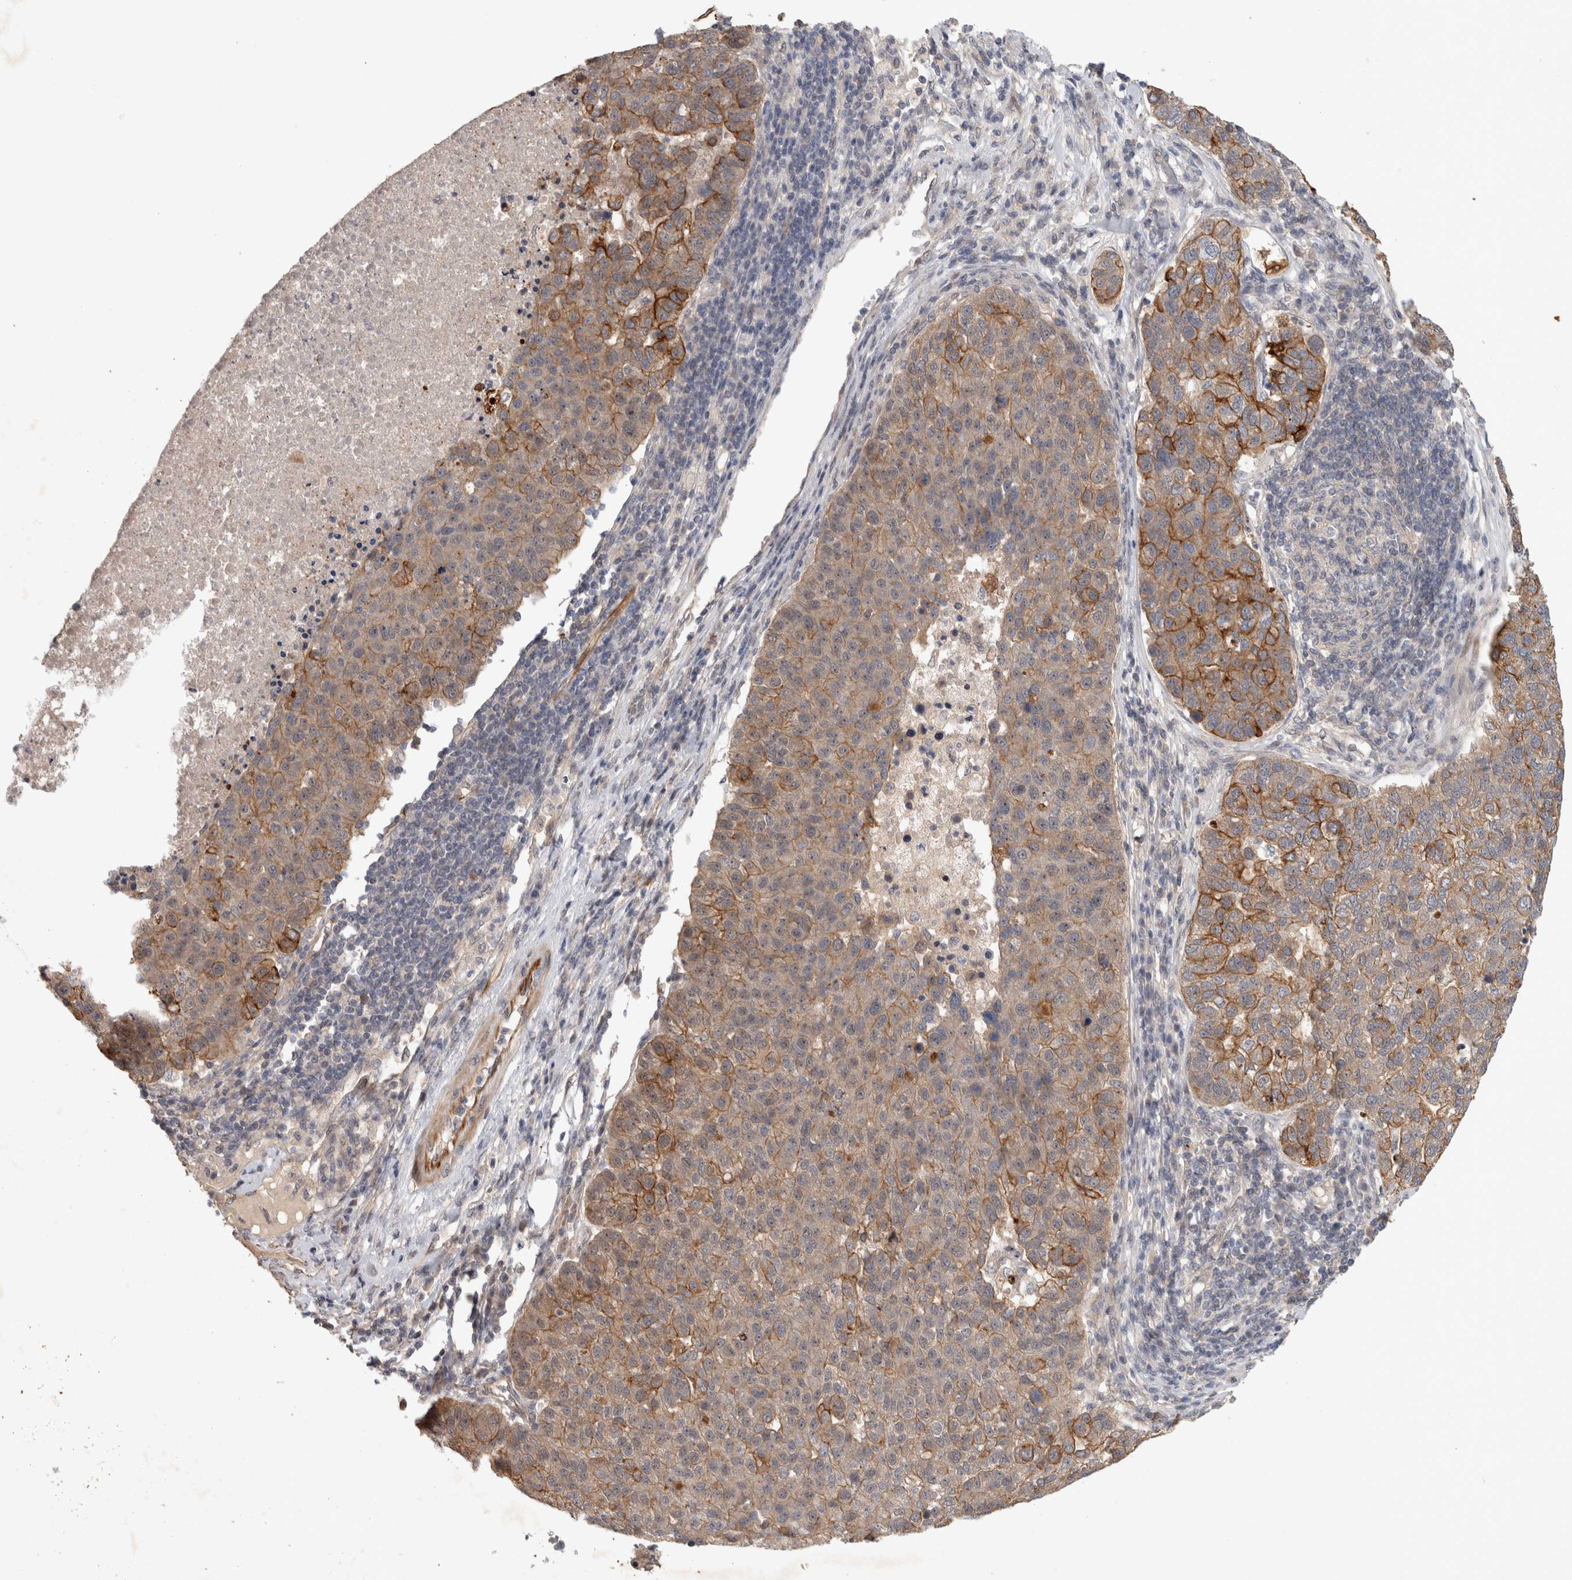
{"staining": {"intensity": "moderate", "quantity": ">75%", "location": "cytoplasmic/membranous"}, "tissue": "pancreatic cancer", "cell_type": "Tumor cells", "image_type": "cancer", "snomed": [{"axis": "morphology", "description": "Adenocarcinoma, NOS"}, {"axis": "topography", "description": "Pancreas"}], "caption": "Immunohistochemical staining of adenocarcinoma (pancreatic) displays medium levels of moderate cytoplasmic/membranous protein positivity in about >75% of tumor cells.", "gene": "CRISPLD1", "patient": {"sex": "female", "age": 61}}